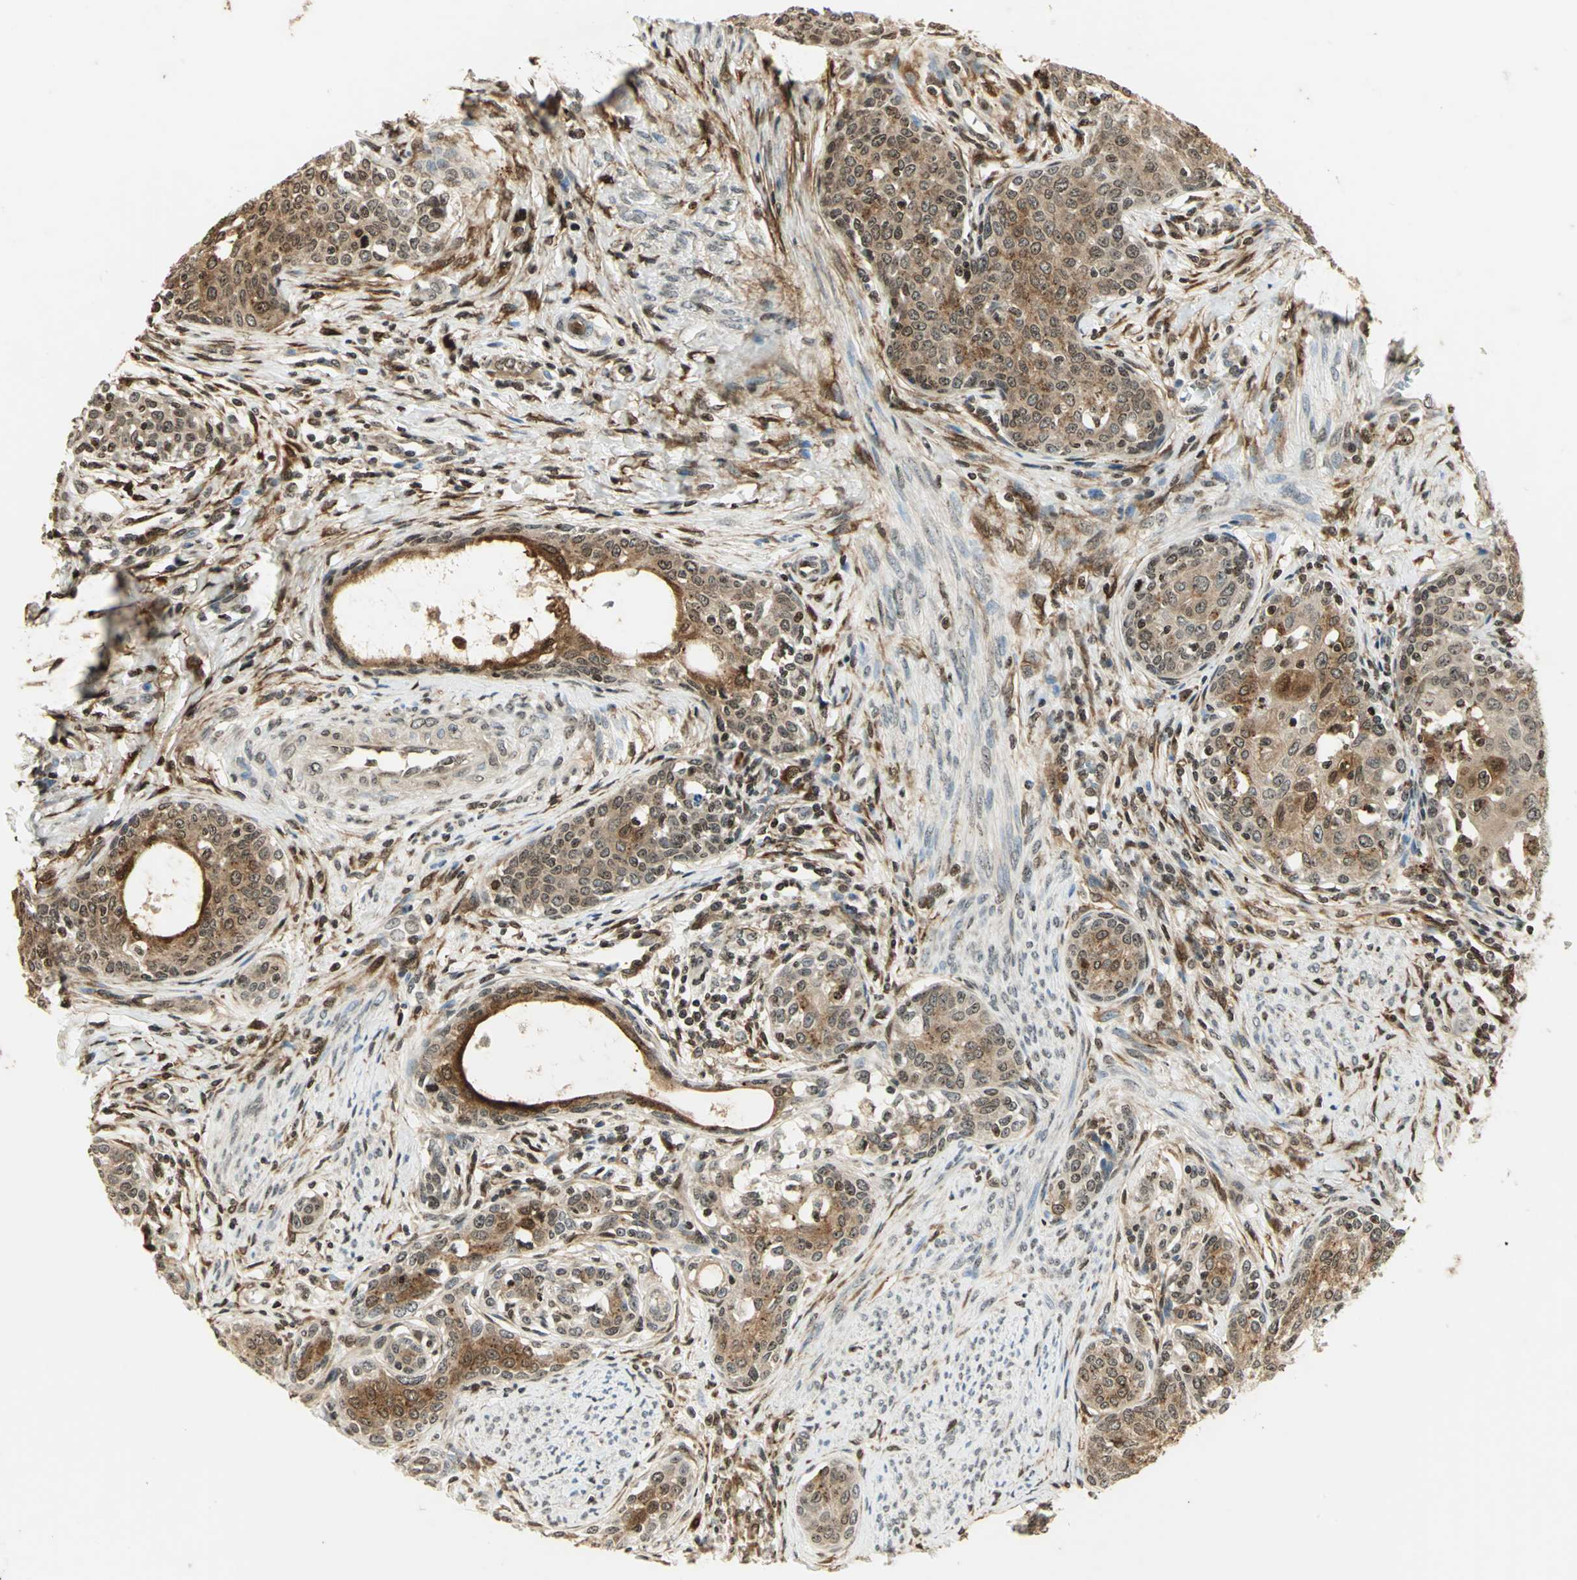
{"staining": {"intensity": "moderate", "quantity": ">75%", "location": "cytoplasmic/membranous,nuclear"}, "tissue": "cervical cancer", "cell_type": "Tumor cells", "image_type": "cancer", "snomed": [{"axis": "morphology", "description": "Squamous cell carcinoma, NOS"}, {"axis": "morphology", "description": "Adenocarcinoma, NOS"}, {"axis": "topography", "description": "Cervix"}], "caption": "This is a histology image of IHC staining of cervical adenocarcinoma, which shows moderate positivity in the cytoplasmic/membranous and nuclear of tumor cells.", "gene": "LGALS3", "patient": {"sex": "female", "age": 52}}